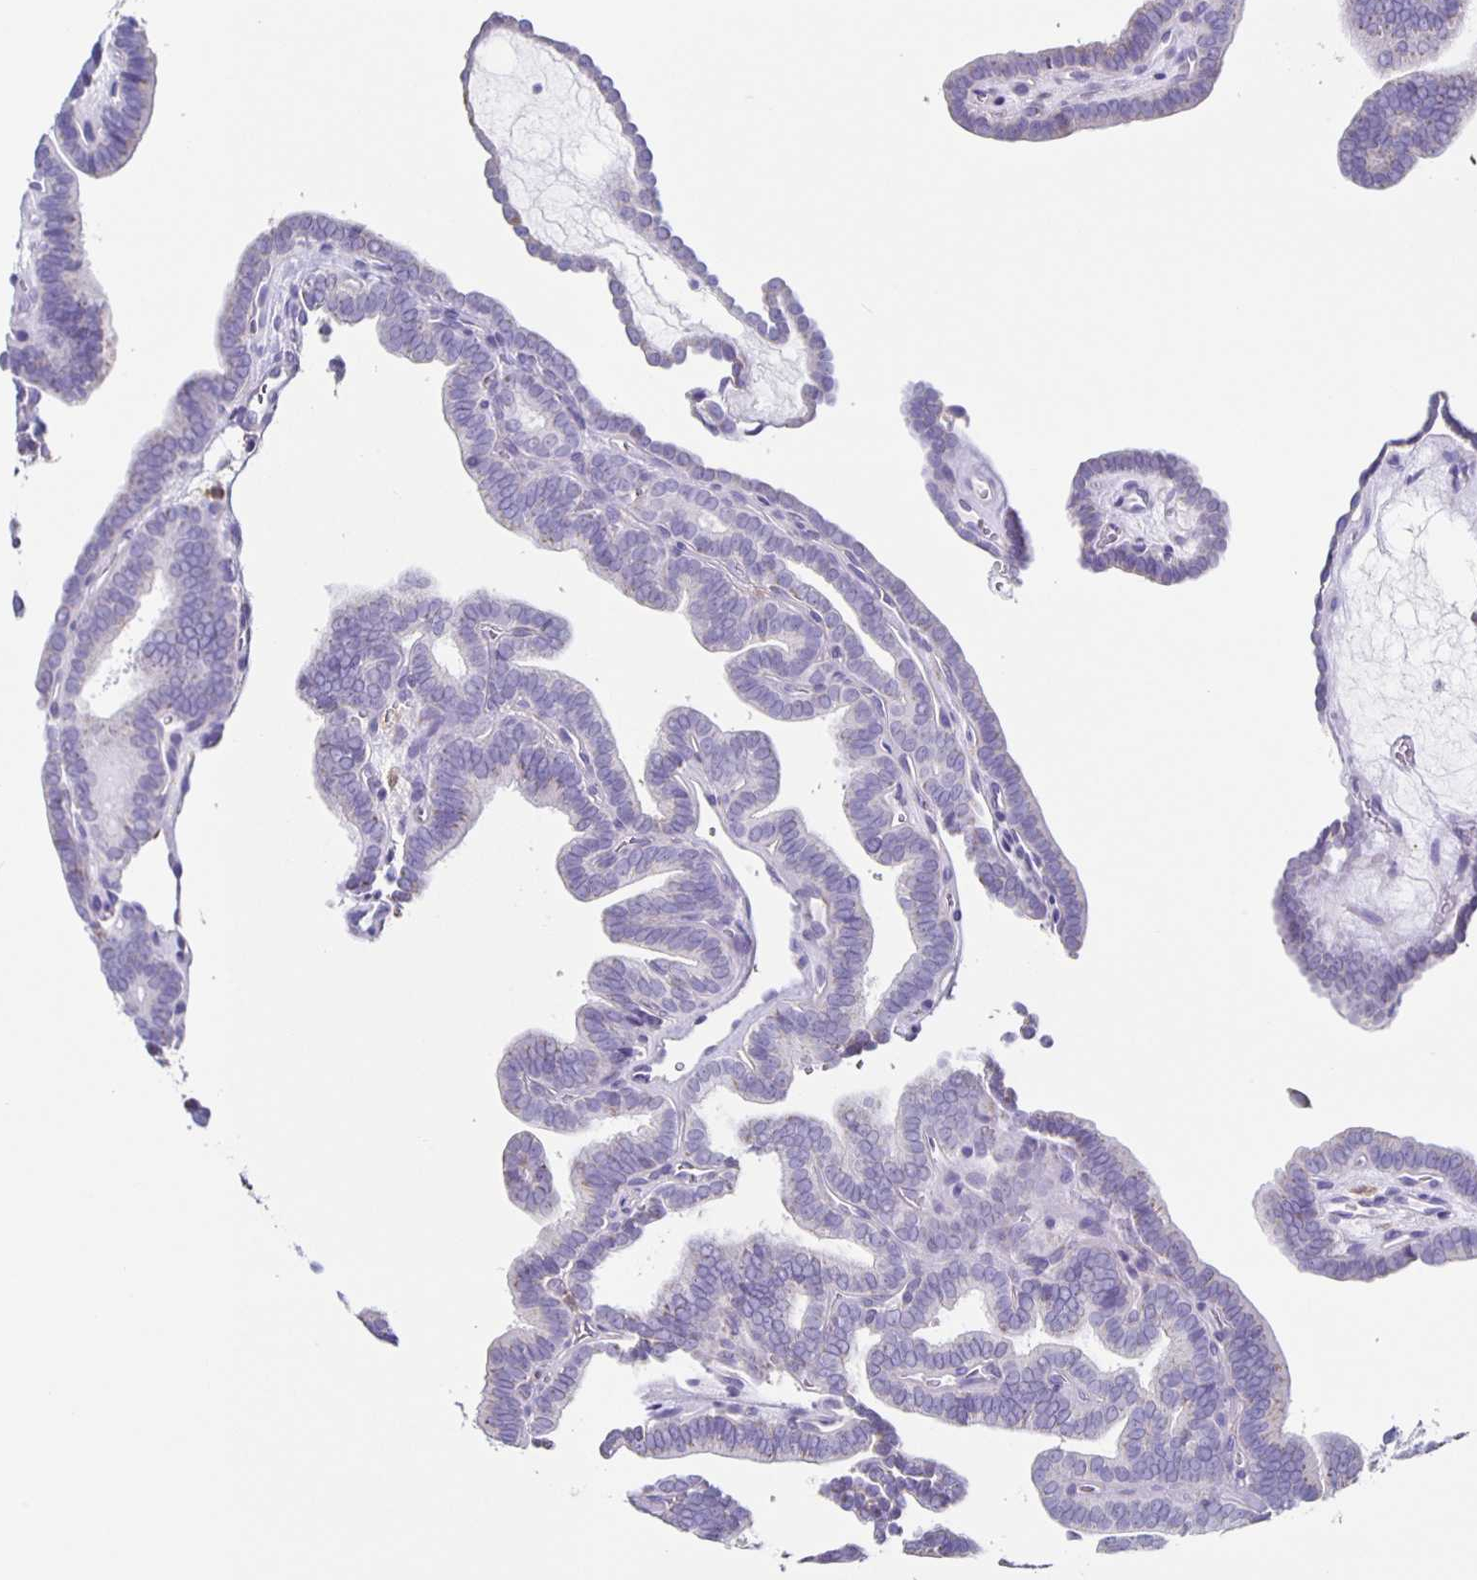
{"staining": {"intensity": "negative", "quantity": "none", "location": "none"}, "tissue": "thyroid cancer", "cell_type": "Tumor cells", "image_type": "cancer", "snomed": [{"axis": "morphology", "description": "Papillary adenocarcinoma, NOS"}, {"axis": "topography", "description": "Thyroid gland"}], "caption": "Tumor cells are negative for brown protein staining in thyroid cancer. The staining is performed using DAB brown chromogen with nuclei counter-stained in using hematoxylin.", "gene": "TPPP", "patient": {"sex": "female", "age": 21}}